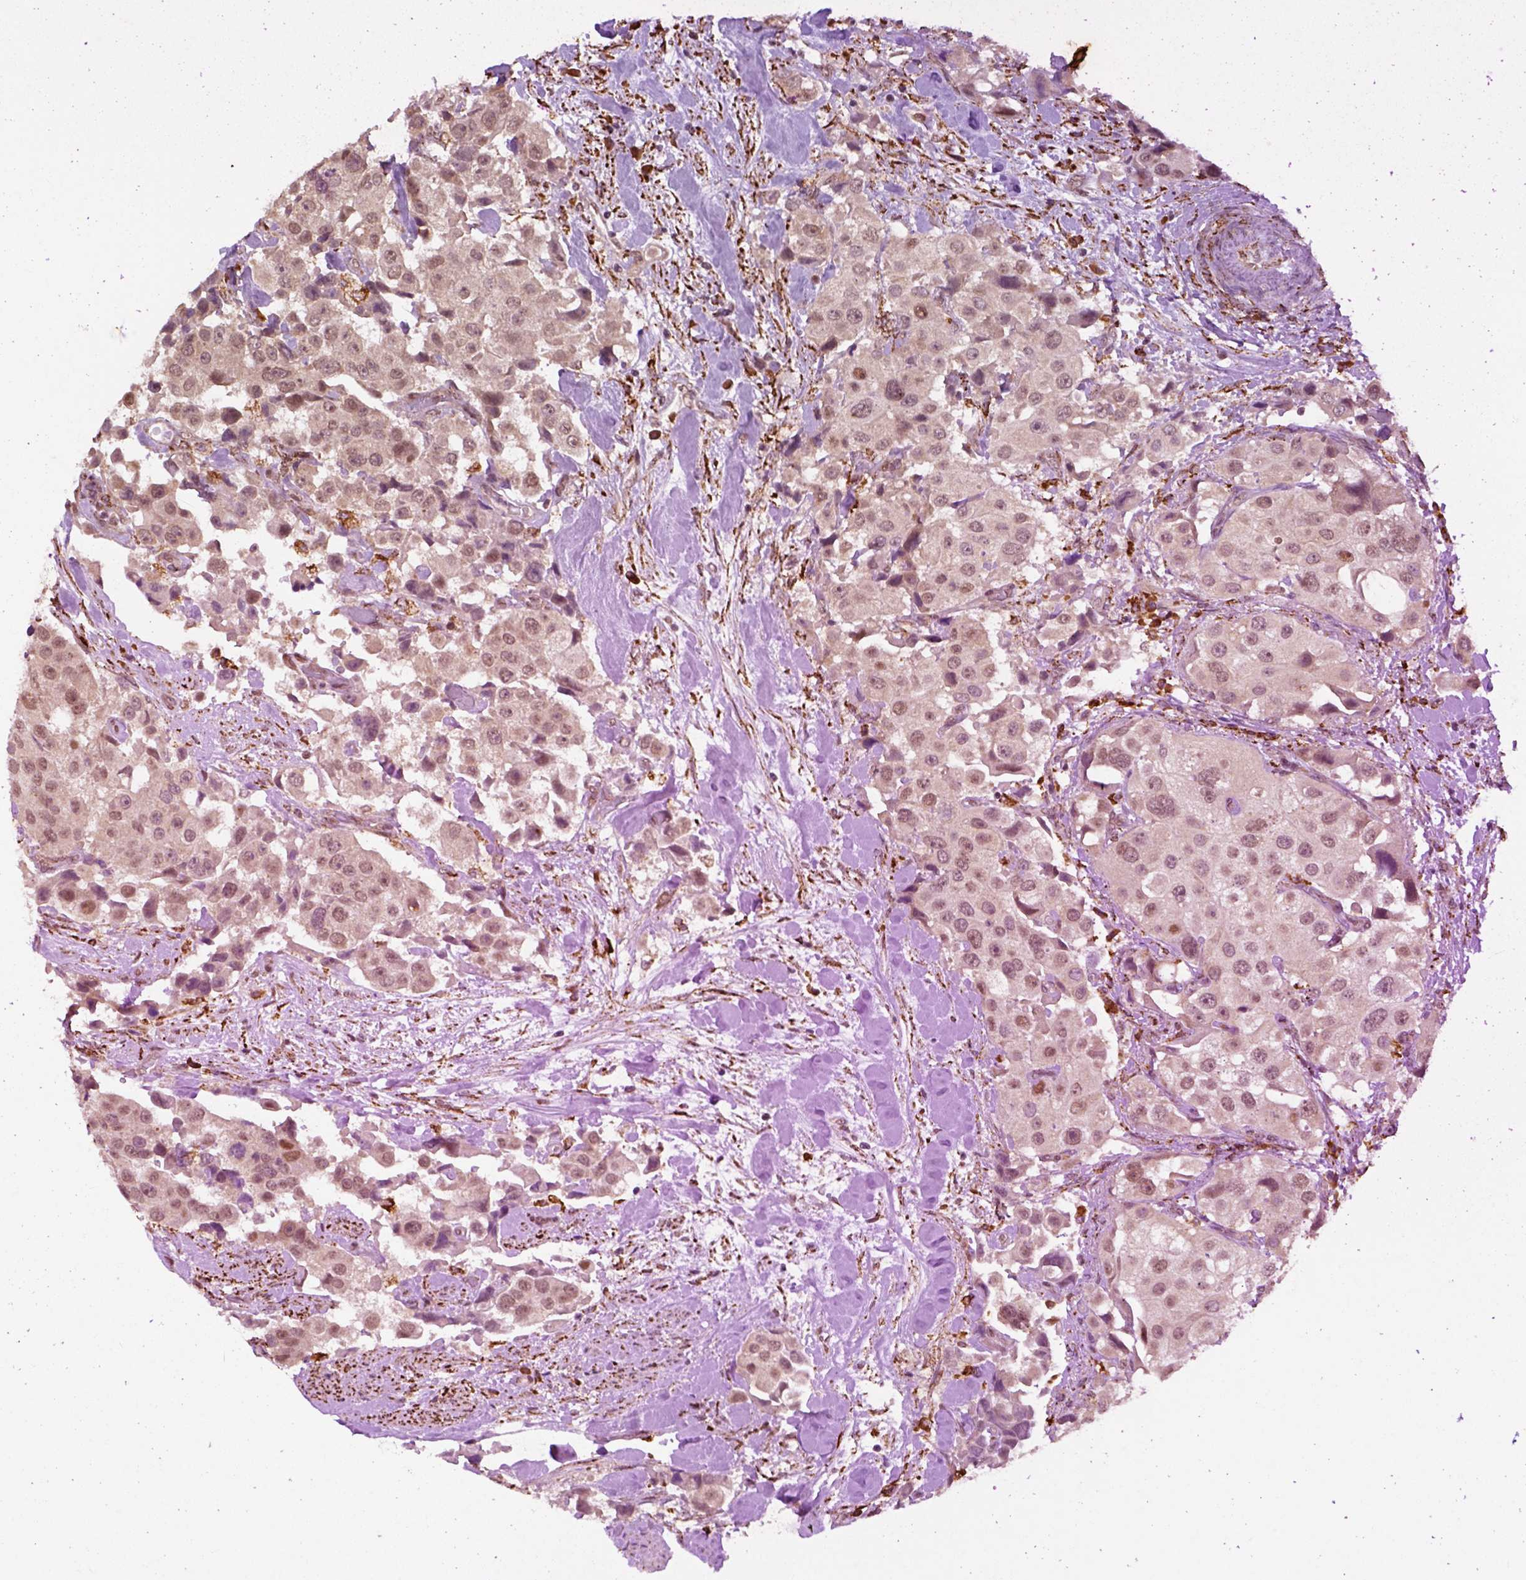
{"staining": {"intensity": "moderate", "quantity": "<25%", "location": "nuclear"}, "tissue": "urothelial cancer", "cell_type": "Tumor cells", "image_type": "cancer", "snomed": [{"axis": "morphology", "description": "Urothelial carcinoma, High grade"}, {"axis": "topography", "description": "Urinary bladder"}], "caption": "Brown immunohistochemical staining in human urothelial carcinoma (high-grade) exhibits moderate nuclear expression in approximately <25% of tumor cells. (DAB (3,3'-diaminobenzidine) = brown stain, brightfield microscopy at high magnification).", "gene": "FZD7", "patient": {"sex": "female", "age": 64}}